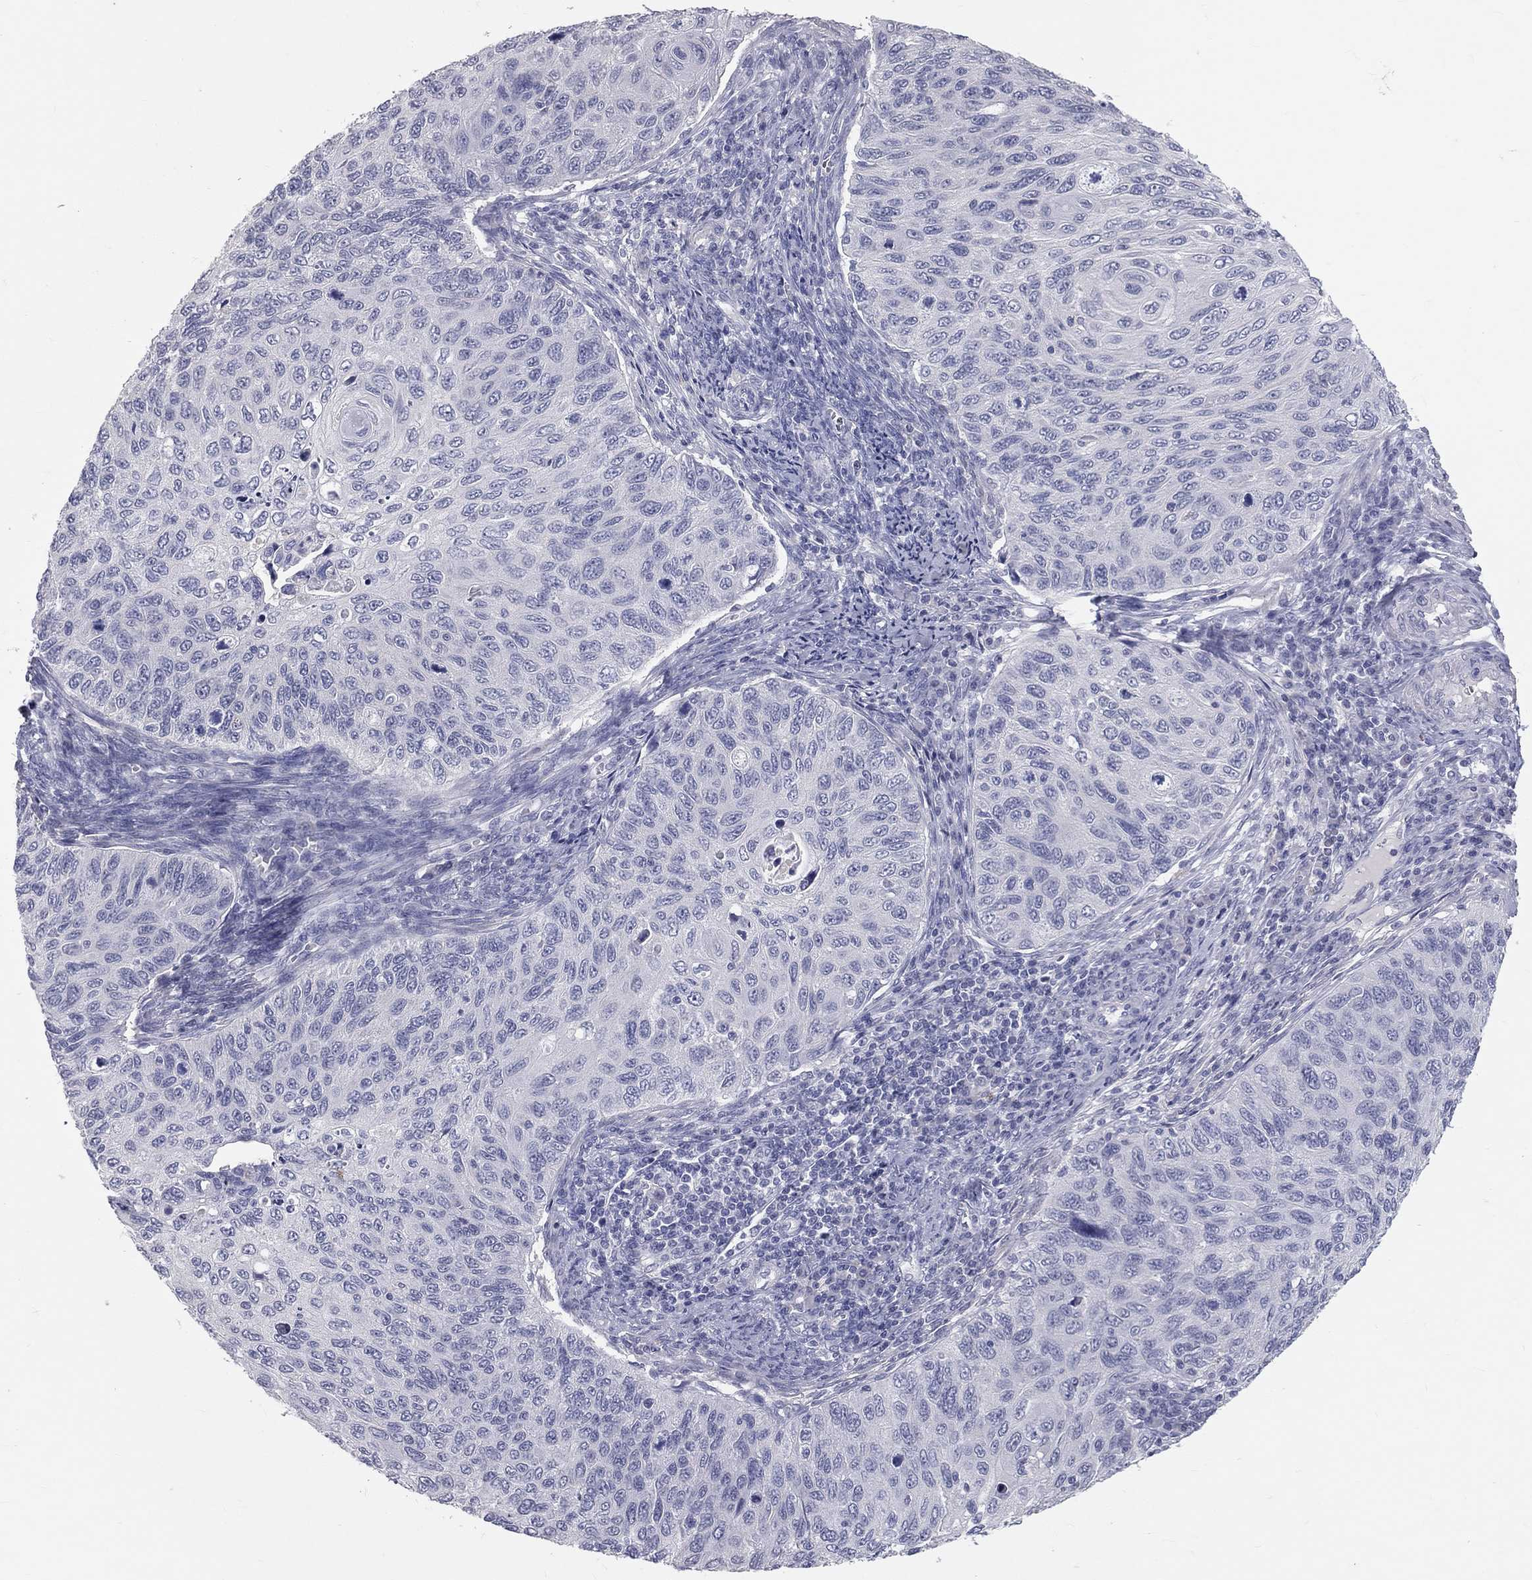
{"staining": {"intensity": "negative", "quantity": "none", "location": "none"}, "tissue": "cervical cancer", "cell_type": "Tumor cells", "image_type": "cancer", "snomed": [{"axis": "morphology", "description": "Squamous cell carcinoma, NOS"}, {"axis": "topography", "description": "Cervix"}], "caption": "This is an IHC micrograph of human cervical squamous cell carcinoma. There is no positivity in tumor cells.", "gene": "TFPI2", "patient": {"sex": "female", "age": 70}}